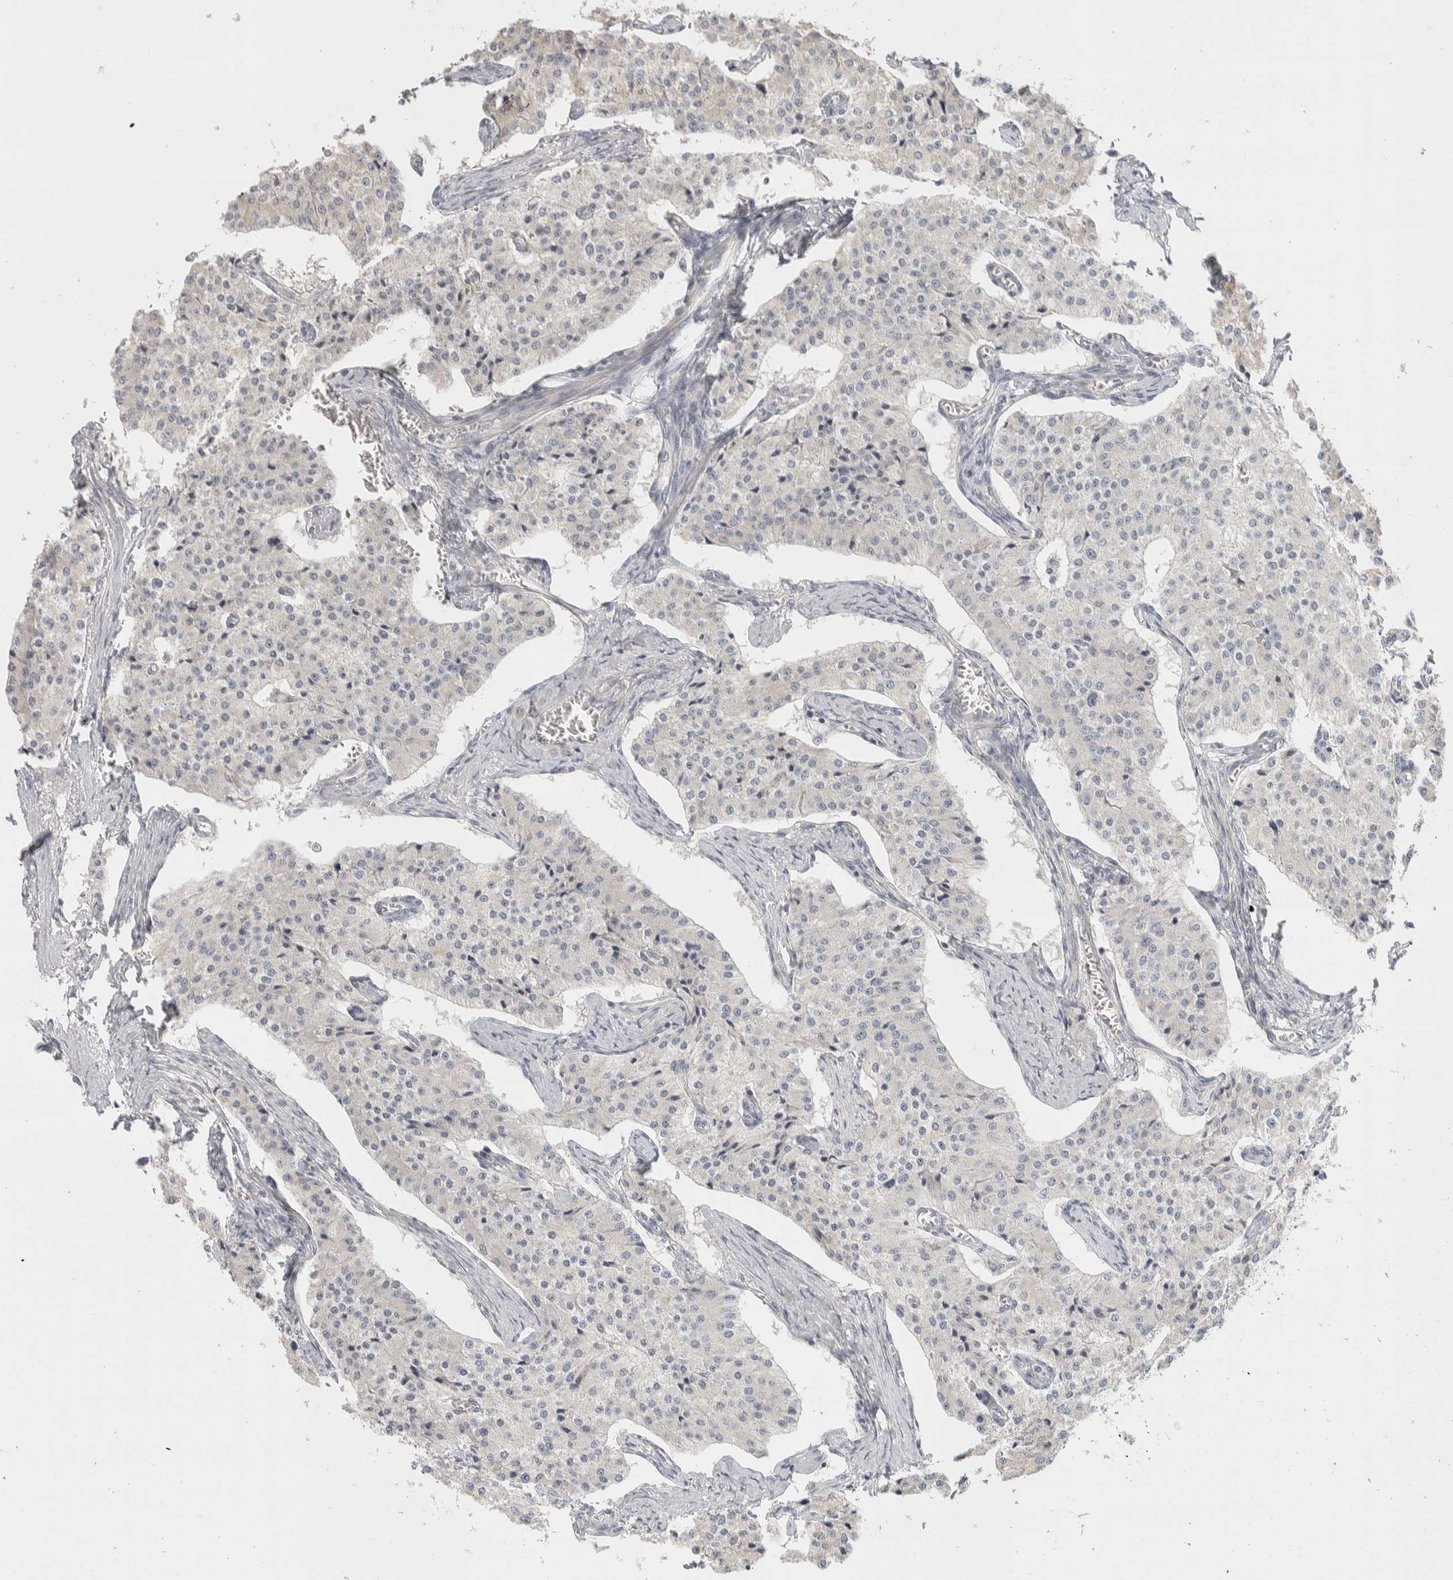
{"staining": {"intensity": "negative", "quantity": "none", "location": "none"}, "tissue": "carcinoid", "cell_type": "Tumor cells", "image_type": "cancer", "snomed": [{"axis": "morphology", "description": "Carcinoid, malignant, NOS"}, {"axis": "topography", "description": "Colon"}], "caption": "Carcinoid (malignant) was stained to show a protein in brown. There is no significant expression in tumor cells.", "gene": "DCXR", "patient": {"sex": "female", "age": 52}}